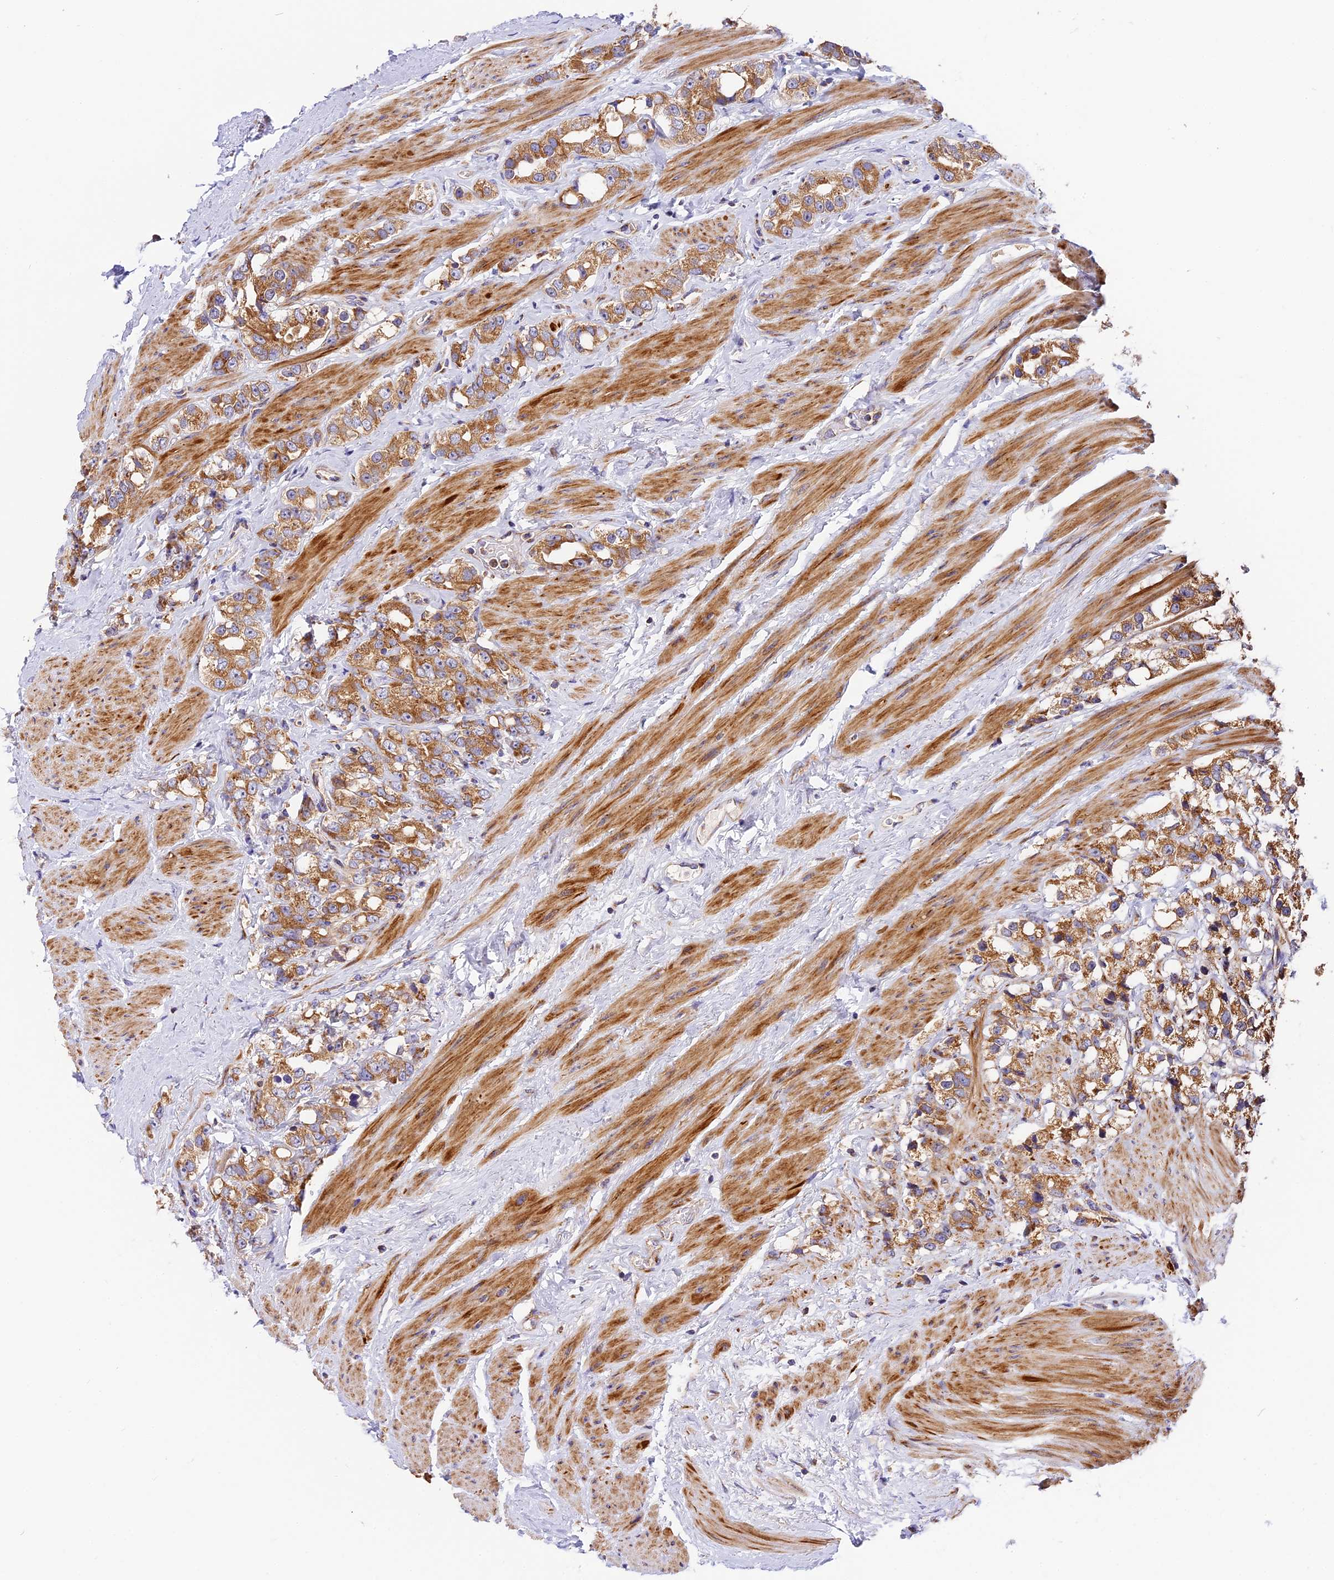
{"staining": {"intensity": "moderate", "quantity": ">75%", "location": "cytoplasmic/membranous"}, "tissue": "prostate cancer", "cell_type": "Tumor cells", "image_type": "cancer", "snomed": [{"axis": "morphology", "description": "Adenocarcinoma, NOS"}, {"axis": "topography", "description": "Prostate"}], "caption": "There is medium levels of moderate cytoplasmic/membranous expression in tumor cells of prostate cancer, as demonstrated by immunohistochemical staining (brown color).", "gene": "MRAS", "patient": {"sex": "male", "age": 79}}